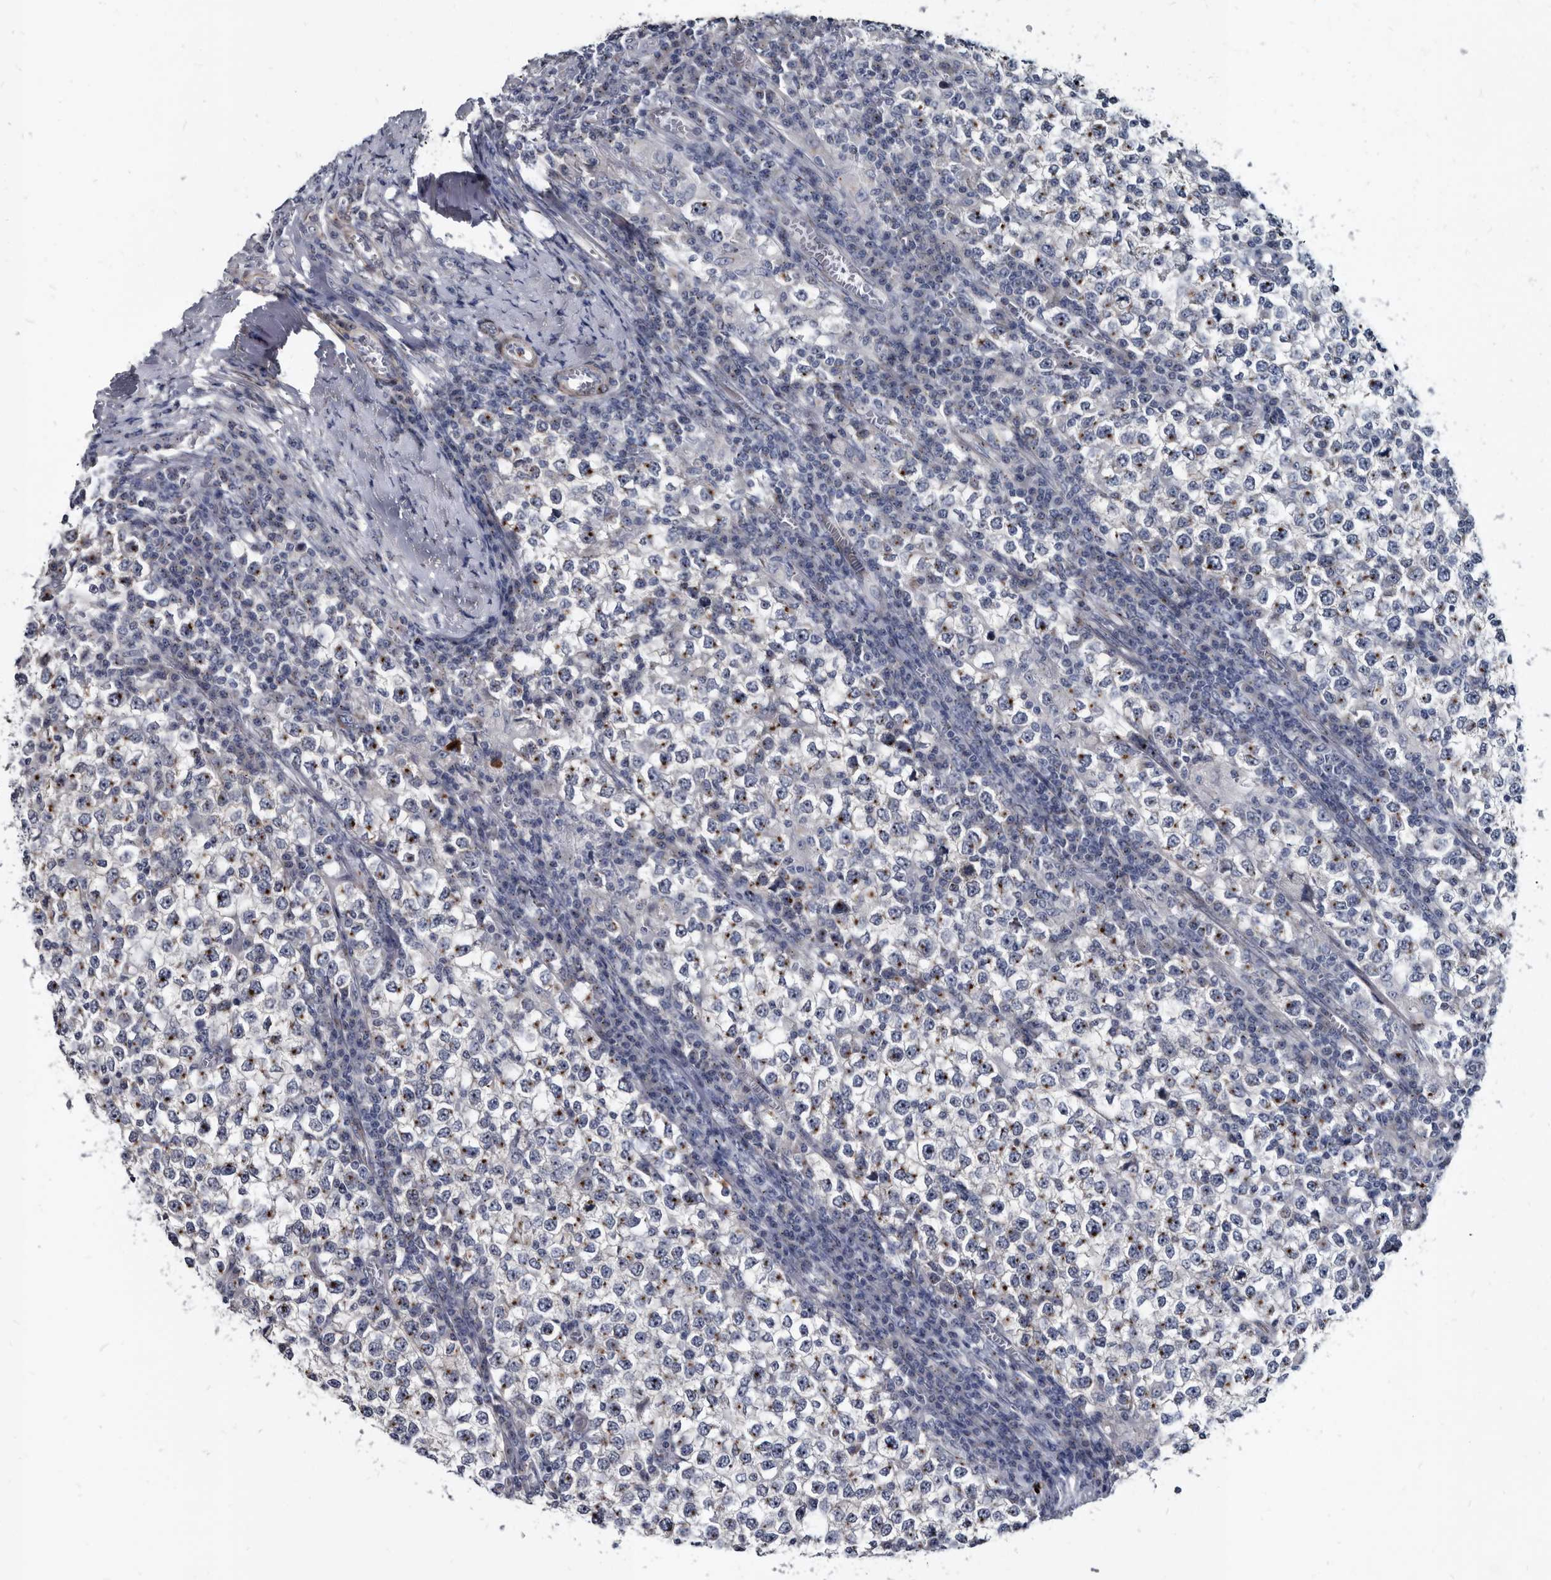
{"staining": {"intensity": "negative", "quantity": "none", "location": "none"}, "tissue": "testis cancer", "cell_type": "Tumor cells", "image_type": "cancer", "snomed": [{"axis": "morphology", "description": "Seminoma, NOS"}, {"axis": "topography", "description": "Testis"}], "caption": "DAB (3,3'-diaminobenzidine) immunohistochemical staining of human testis seminoma shows no significant staining in tumor cells. (DAB immunohistochemistry (IHC), high magnification).", "gene": "PRSS8", "patient": {"sex": "male", "age": 65}}